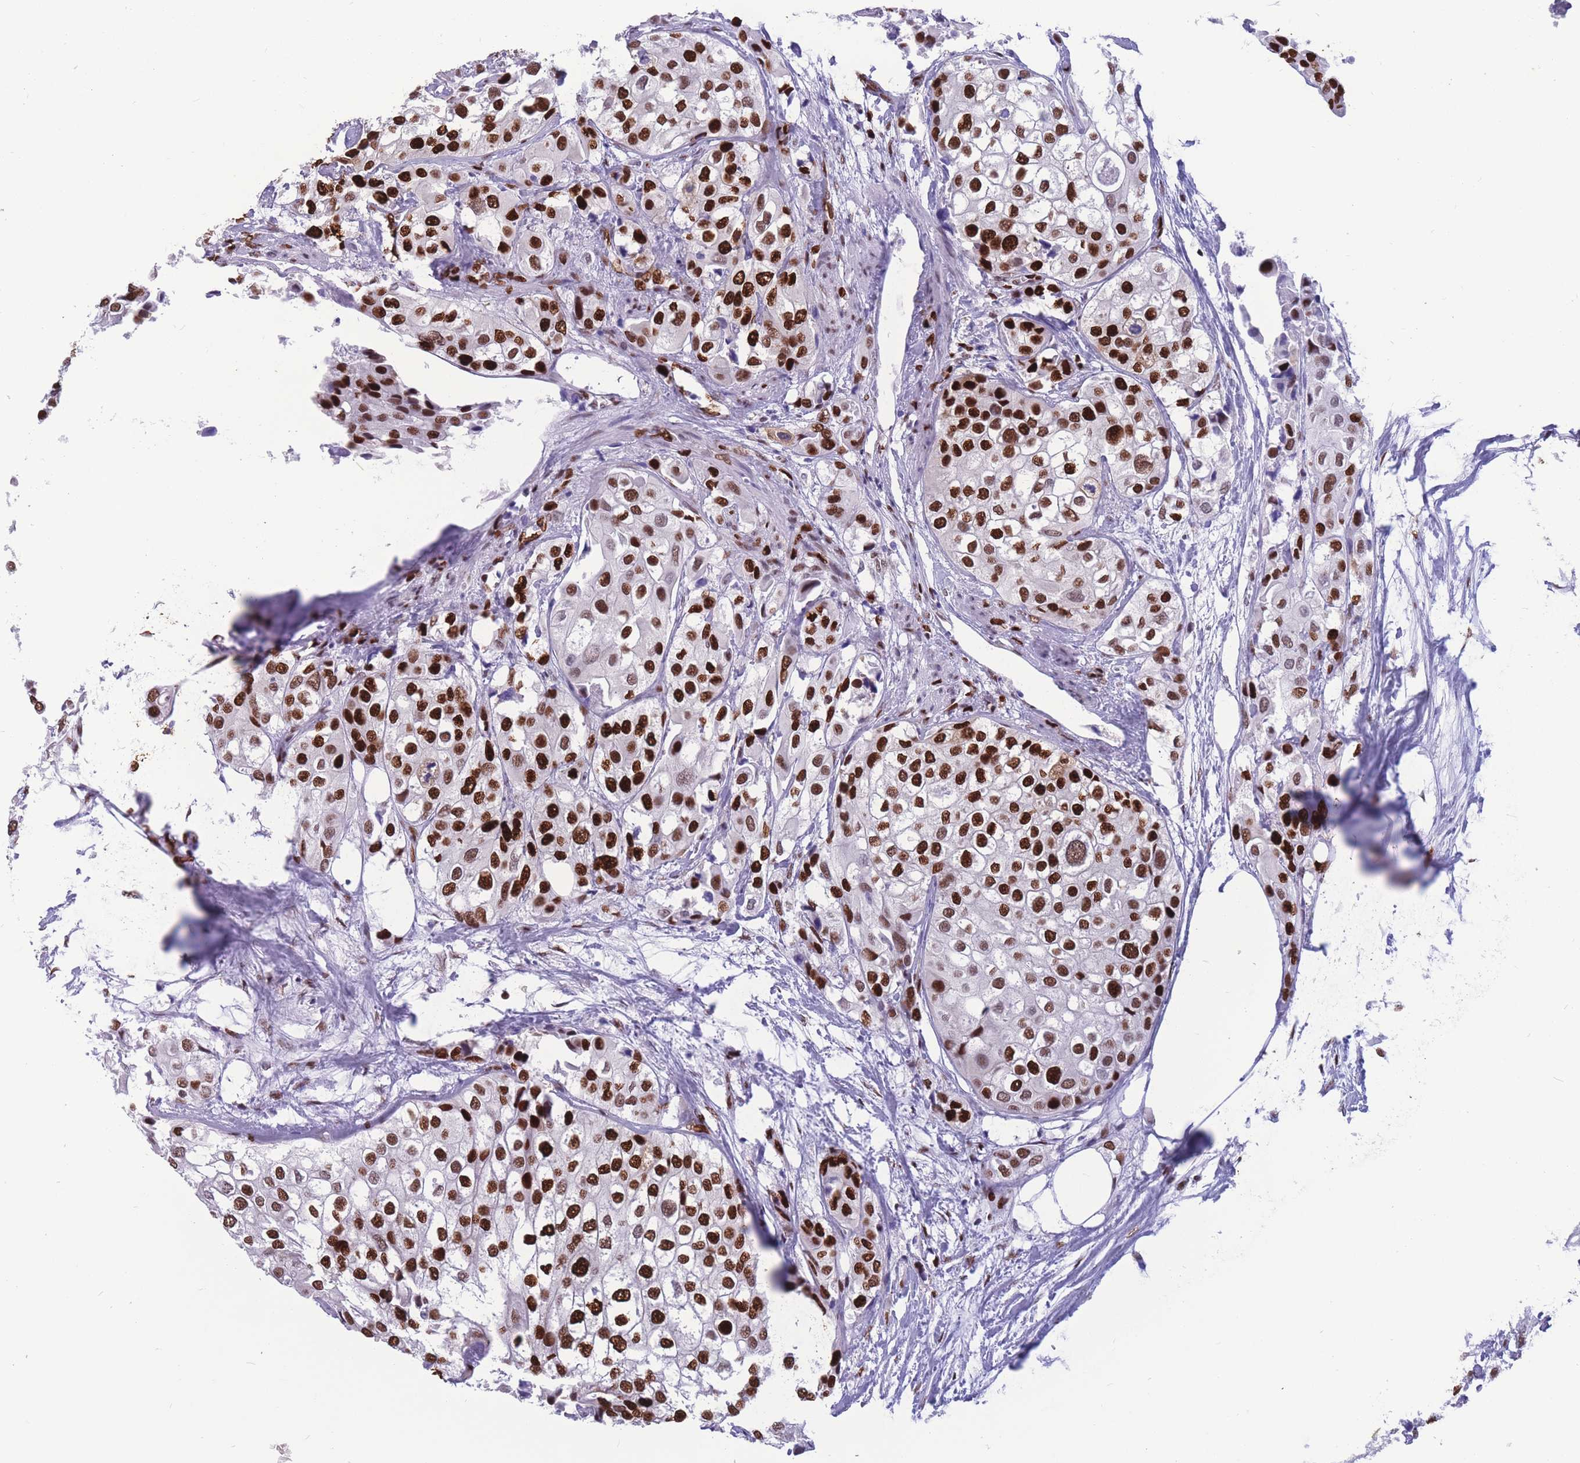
{"staining": {"intensity": "strong", "quantity": ">75%", "location": "nuclear"}, "tissue": "urothelial cancer", "cell_type": "Tumor cells", "image_type": "cancer", "snomed": [{"axis": "morphology", "description": "Urothelial carcinoma, High grade"}, {"axis": "topography", "description": "Urinary bladder"}], "caption": "IHC staining of urothelial cancer, which shows high levels of strong nuclear expression in about >75% of tumor cells indicating strong nuclear protein positivity. The staining was performed using DAB (brown) for protein detection and nuclei were counterstained in hematoxylin (blue).", "gene": "NASP", "patient": {"sex": "male", "age": 64}}